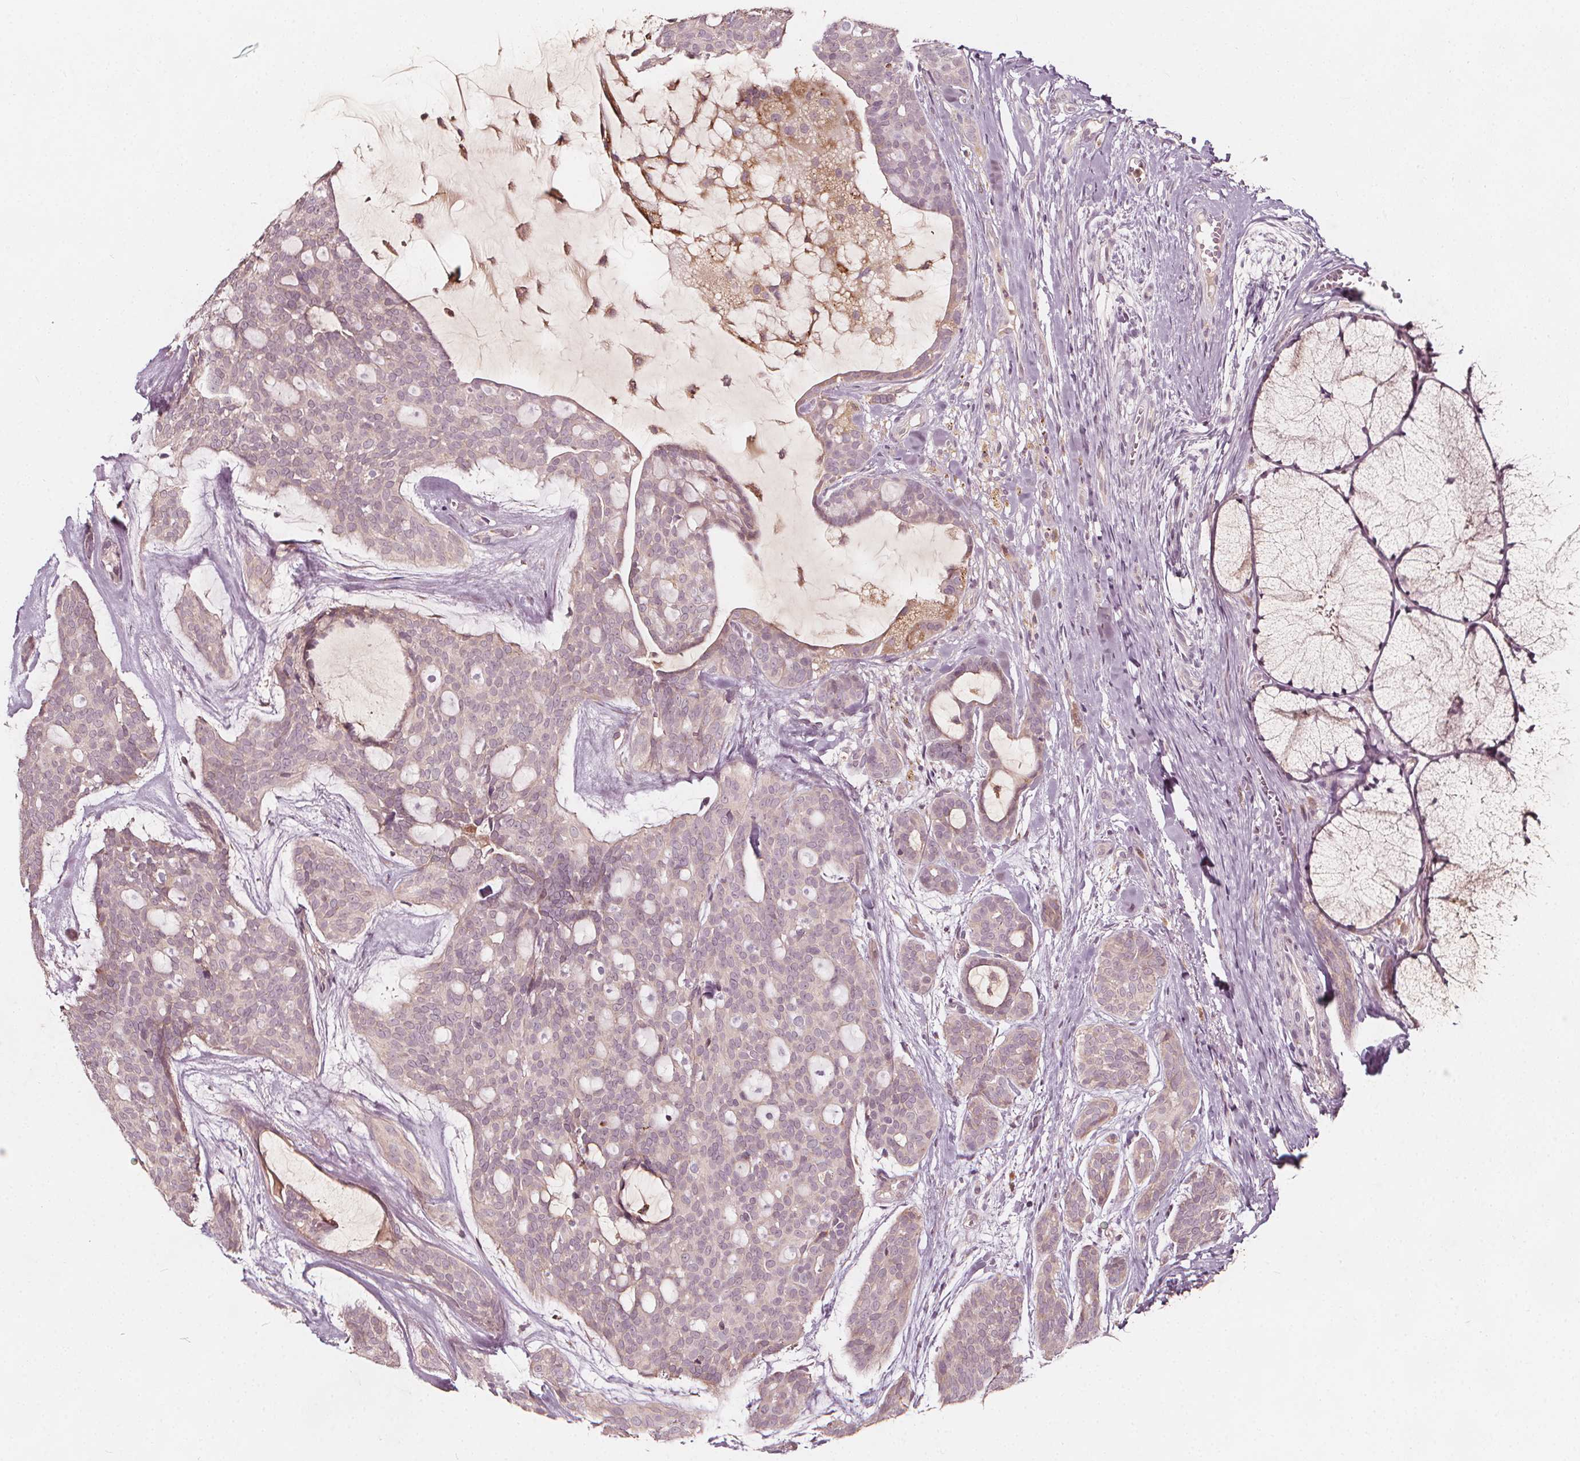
{"staining": {"intensity": "negative", "quantity": "none", "location": "none"}, "tissue": "head and neck cancer", "cell_type": "Tumor cells", "image_type": "cancer", "snomed": [{"axis": "morphology", "description": "Adenocarcinoma, NOS"}, {"axis": "topography", "description": "Head-Neck"}], "caption": "Immunohistochemistry (IHC) of human head and neck adenocarcinoma shows no staining in tumor cells.", "gene": "NPC1L1", "patient": {"sex": "male", "age": 66}}